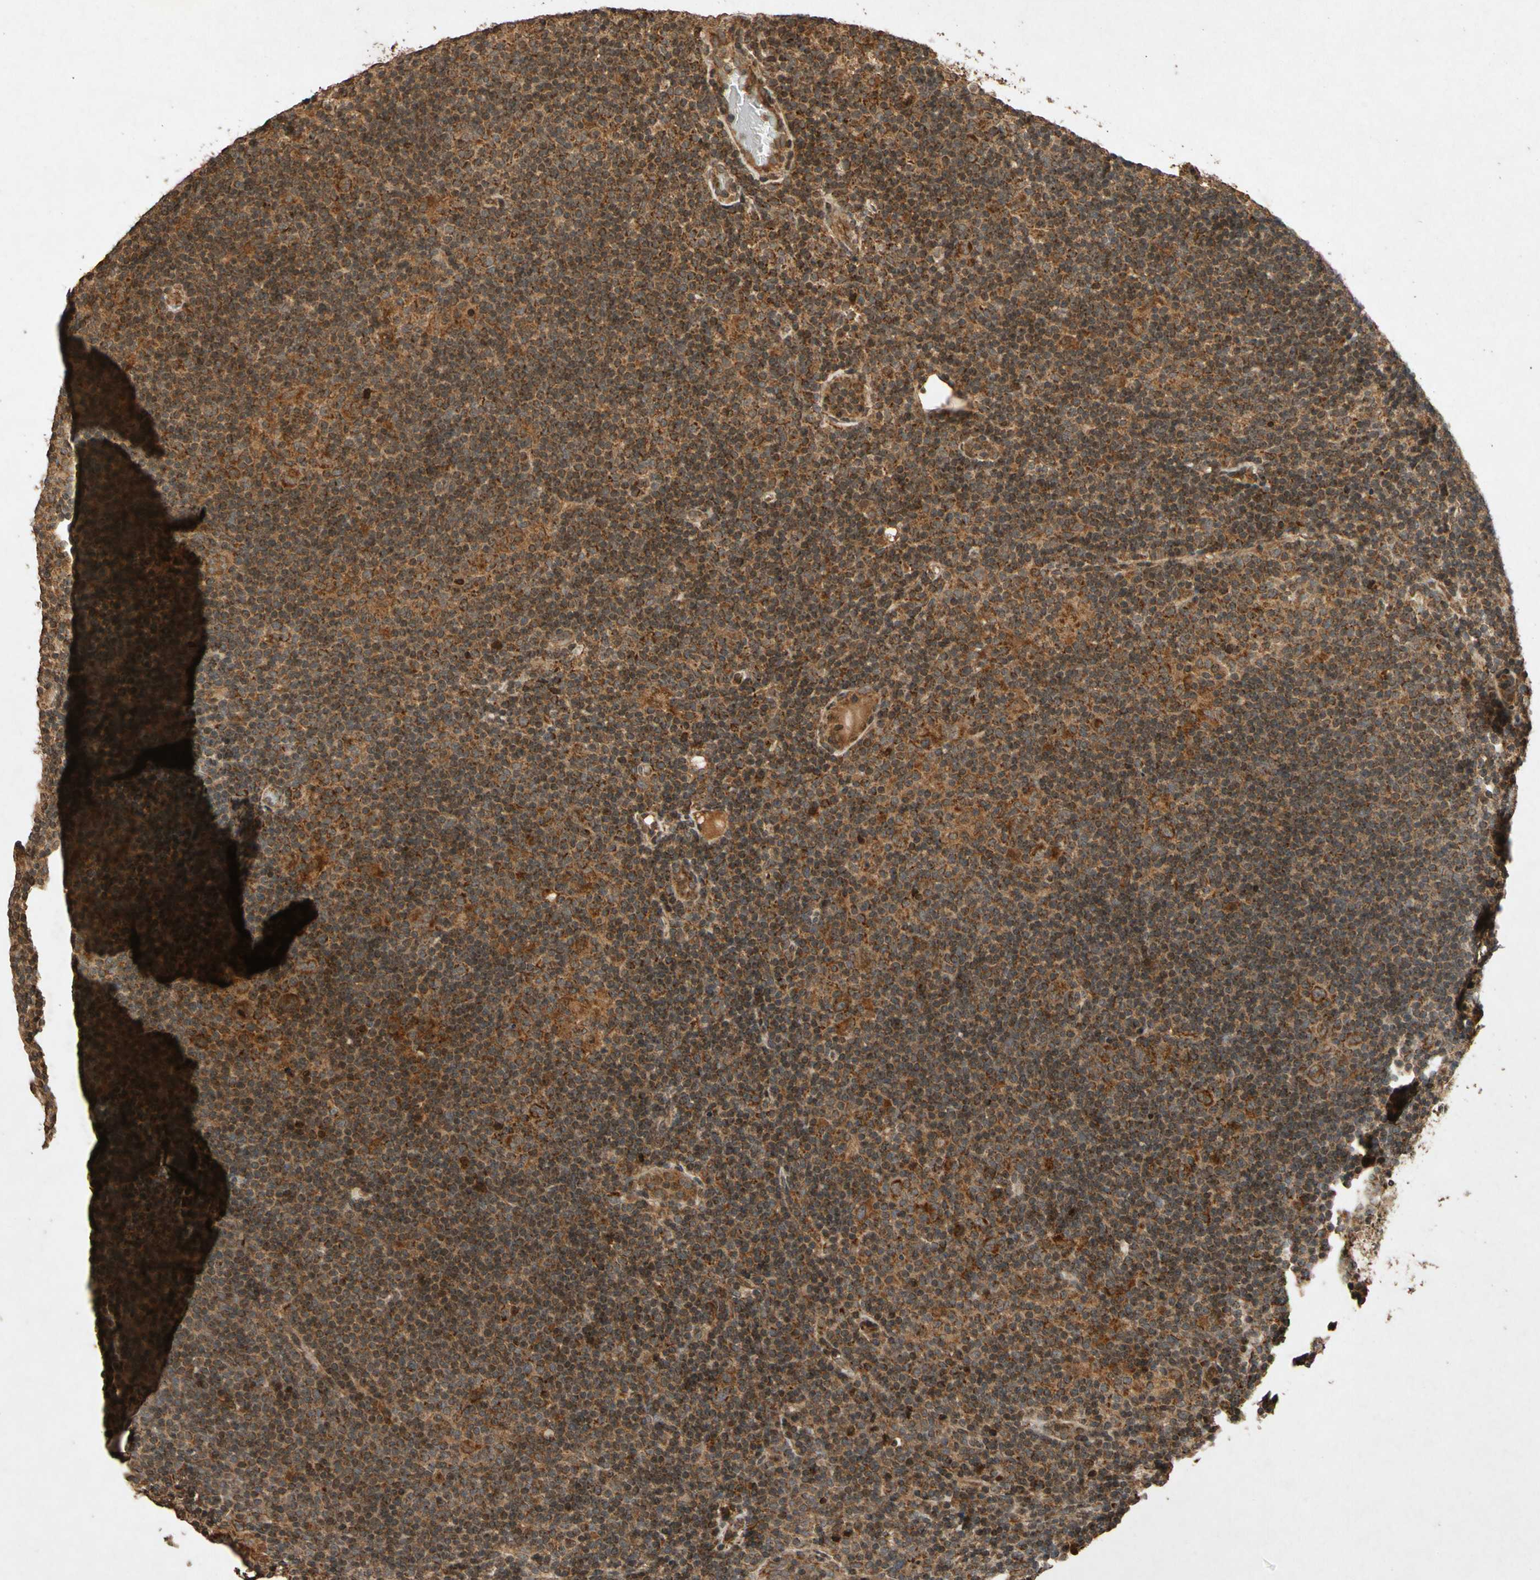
{"staining": {"intensity": "strong", "quantity": ">75%", "location": "cytoplasmic/membranous"}, "tissue": "lymphoma", "cell_type": "Tumor cells", "image_type": "cancer", "snomed": [{"axis": "morphology", "description": "Hodgkin's disease, NOS"}, {"axis": "topography", "description": "Lymph node"}], "caption": "A photomicrograph showing strong cytoplasmic/membranous positivity in about >75% of tumor cells in lymphoma, as visualized by brown immunohistochemical staining.", "gene": "TXN2", "patient": {"sex": "female", "age": 57}}